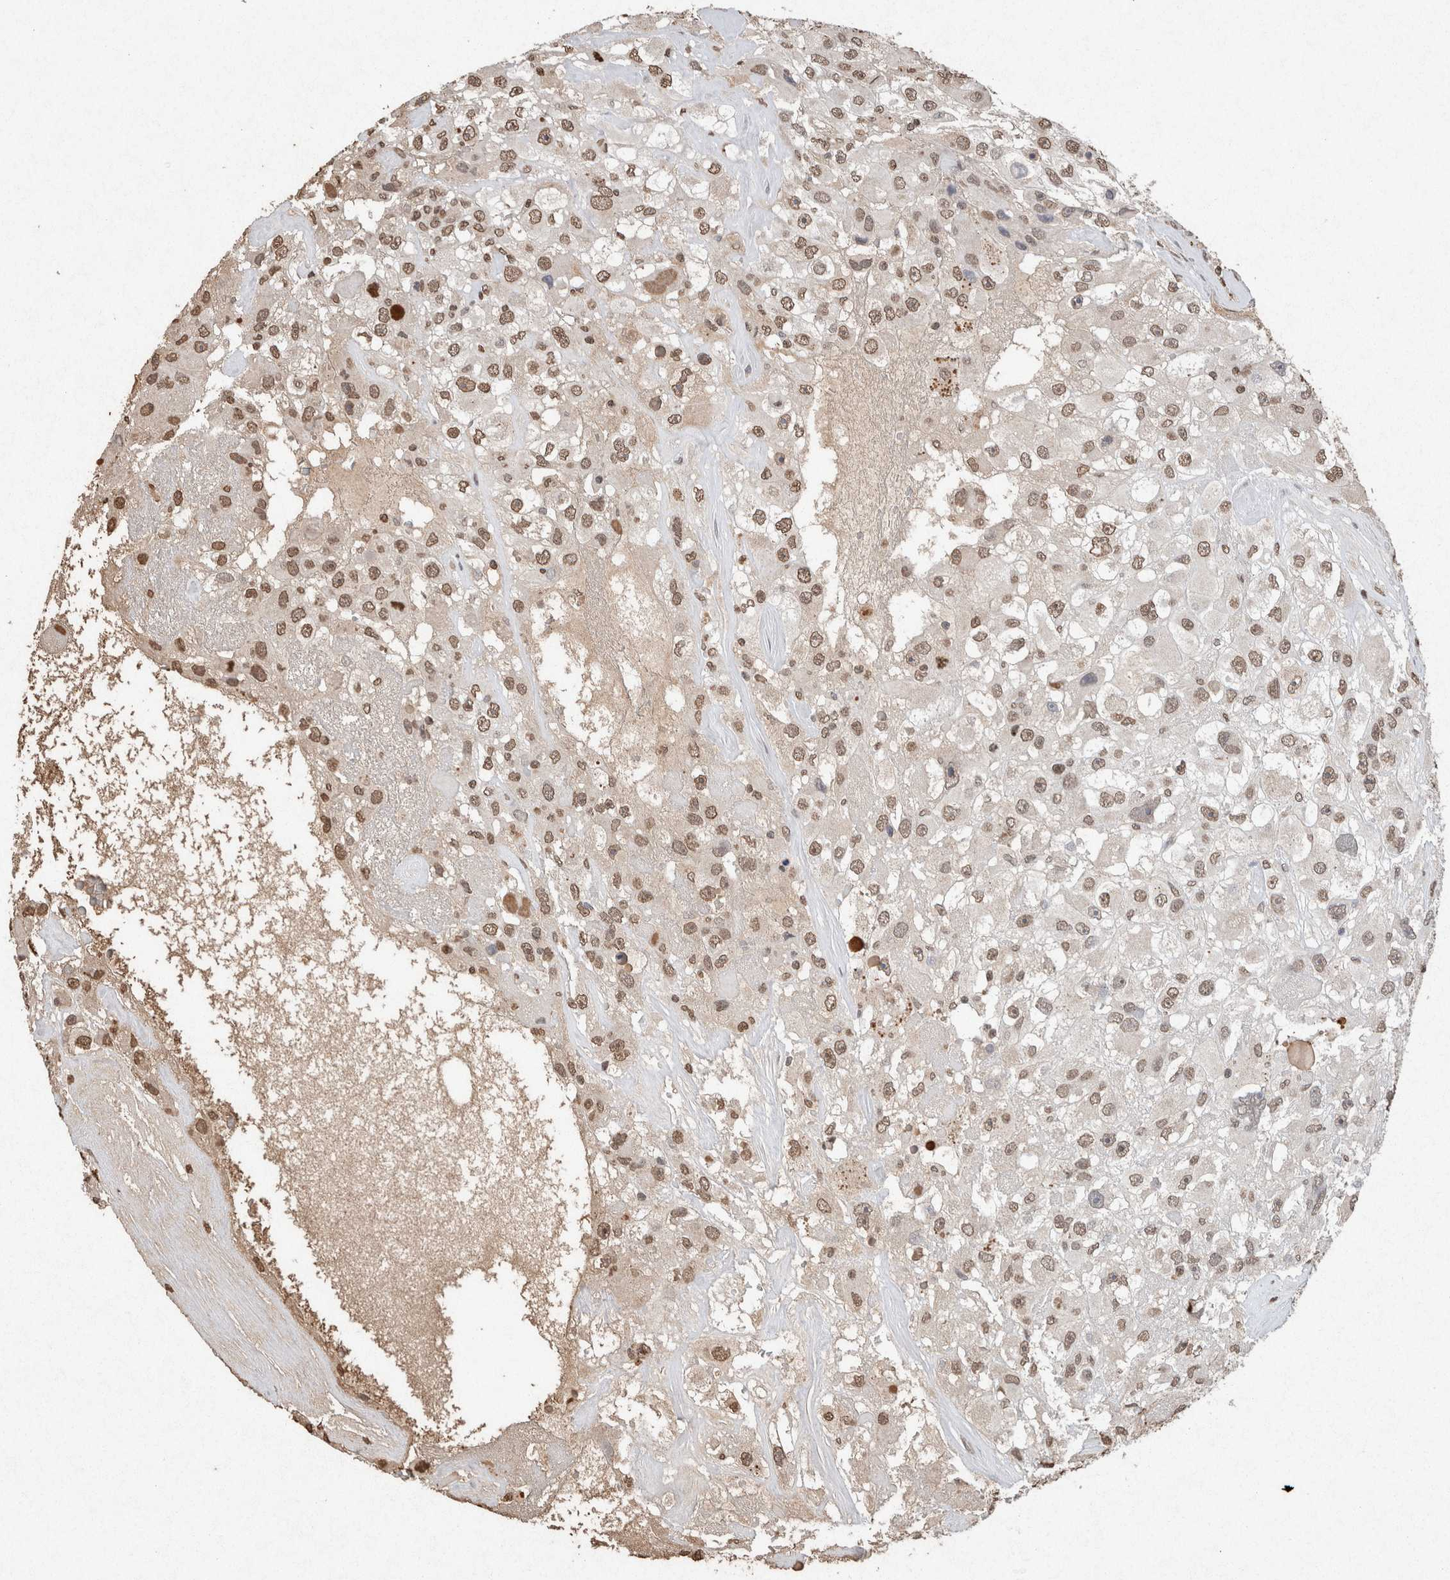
{"staining": {"intensity": "moderate", "quantity": ">75%", "location": "nuclear"}, "tissue": "renal cancer", "cell_type": "Tumor cells", "image_type": "cancer", "snomed": [{"axis": "morphology", "description": "Adenocarcinoma, NOS"}, {"axis": "topography", "description": "Kidney"}], "caption": "Moderate nuclear expression for a protein is appreciated in approximately >75% of tumor cells of renal cancer using immunohistochemistry.", "gene": "FABP7", "patient": {"sex": "female", "age": 52}}